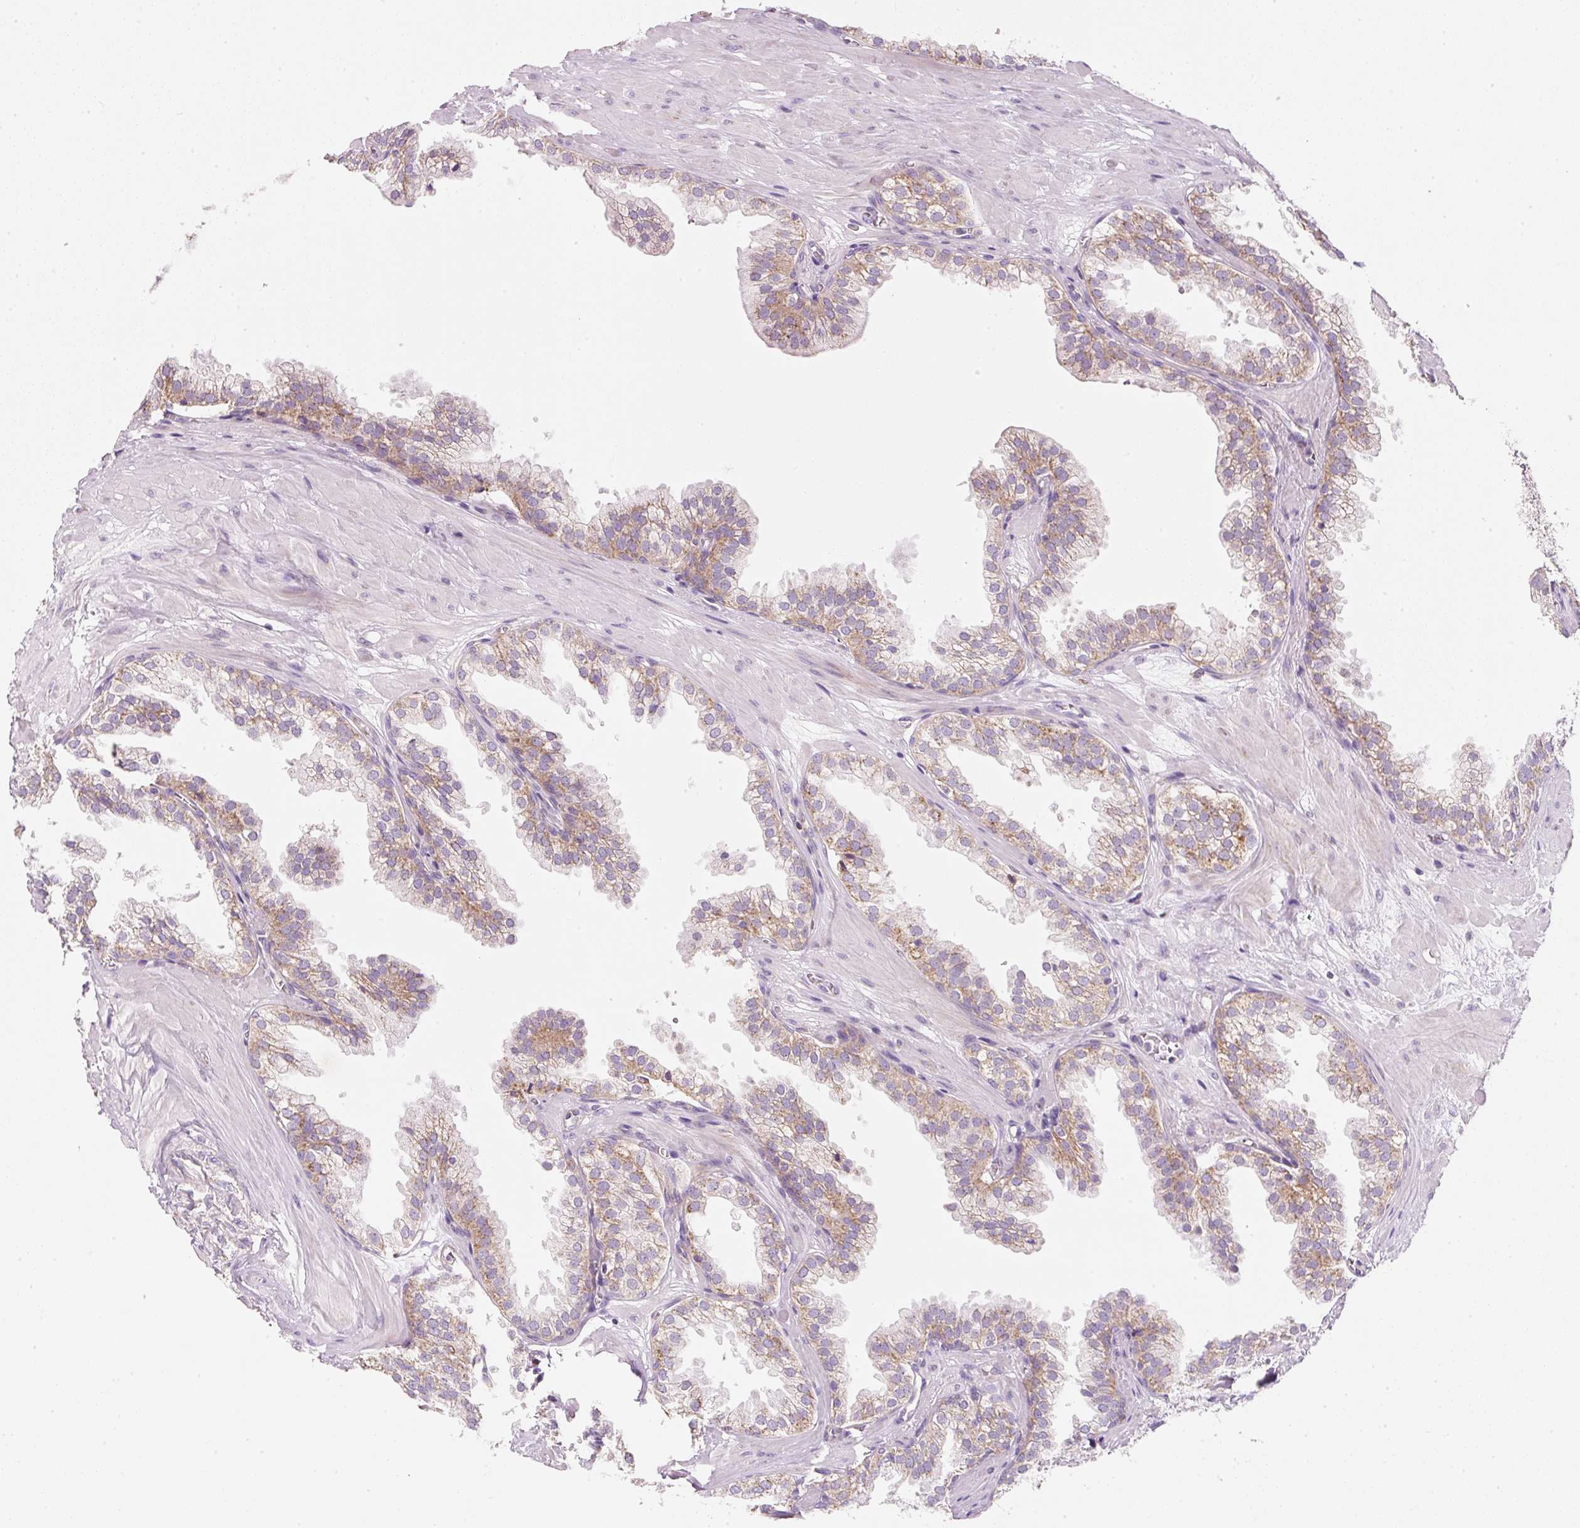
{"staining": {"intensity": "moderate", "quantity": "25%-75%", "location": "cytoplasmic/membranous"}, "tissue": "prostate", "cell_type": "Glandular cells", "image_type": "normal", "snomed": [{"axis": "morphology", "description": "Normal tissue, NOS"}, {"axis": "topography", "description": "Prostate"}, {"axis": "topography", "description": "Peripheral nerve tissue"}], "caption": "This is an image of immunohistochemistry staining of unremarkable prostate, which shows moderate staining in the cytoplasmic/membranous of glandular cells.", "gene": "NDUFA1", "patient": {"sex": "male", "age": 55}}